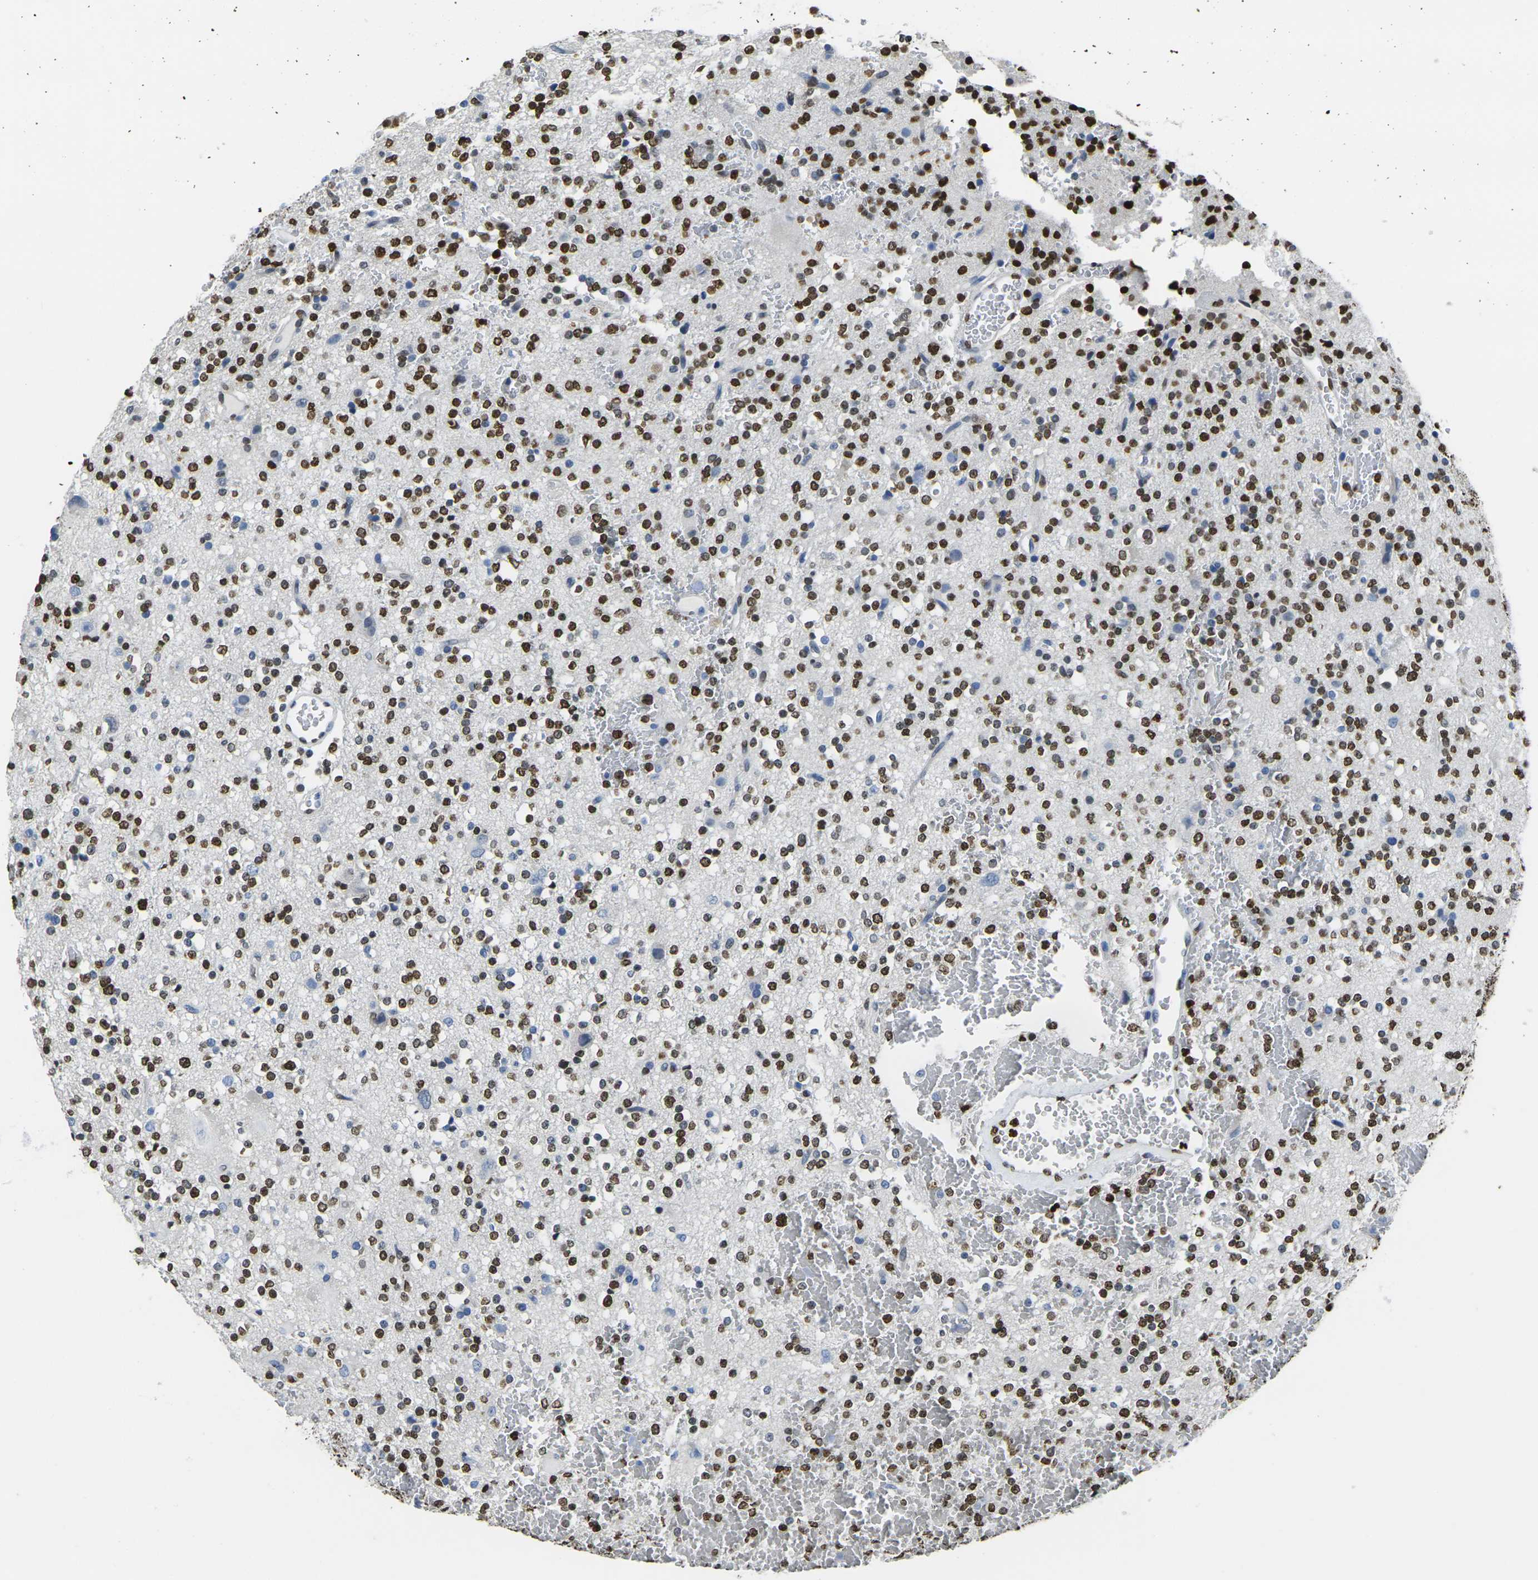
{"staining": {"intensity": "strong", "quantity": ">75%", "location": "nuclear"}, "tissue": "glioma", "cell_type": "Tumor cells", "image_type": "cancer", "snomed": [{"axis": "morphology", "description": "Glioma, malignant, High grade"}, {"axis": "topography", "description": "Brain"}], "caption": "Malignant glioma (high-grade) stained for a protein displays strong nuclear positivity in tumor cells. (Stains: DAB (3,3'-diaminobenzidine) in brown, nuclei in blue, Microscopy: brightfield microscopy at high magnification).", "gene": "DRAXIN", "patient": {"sex": "male", "age": 47}}